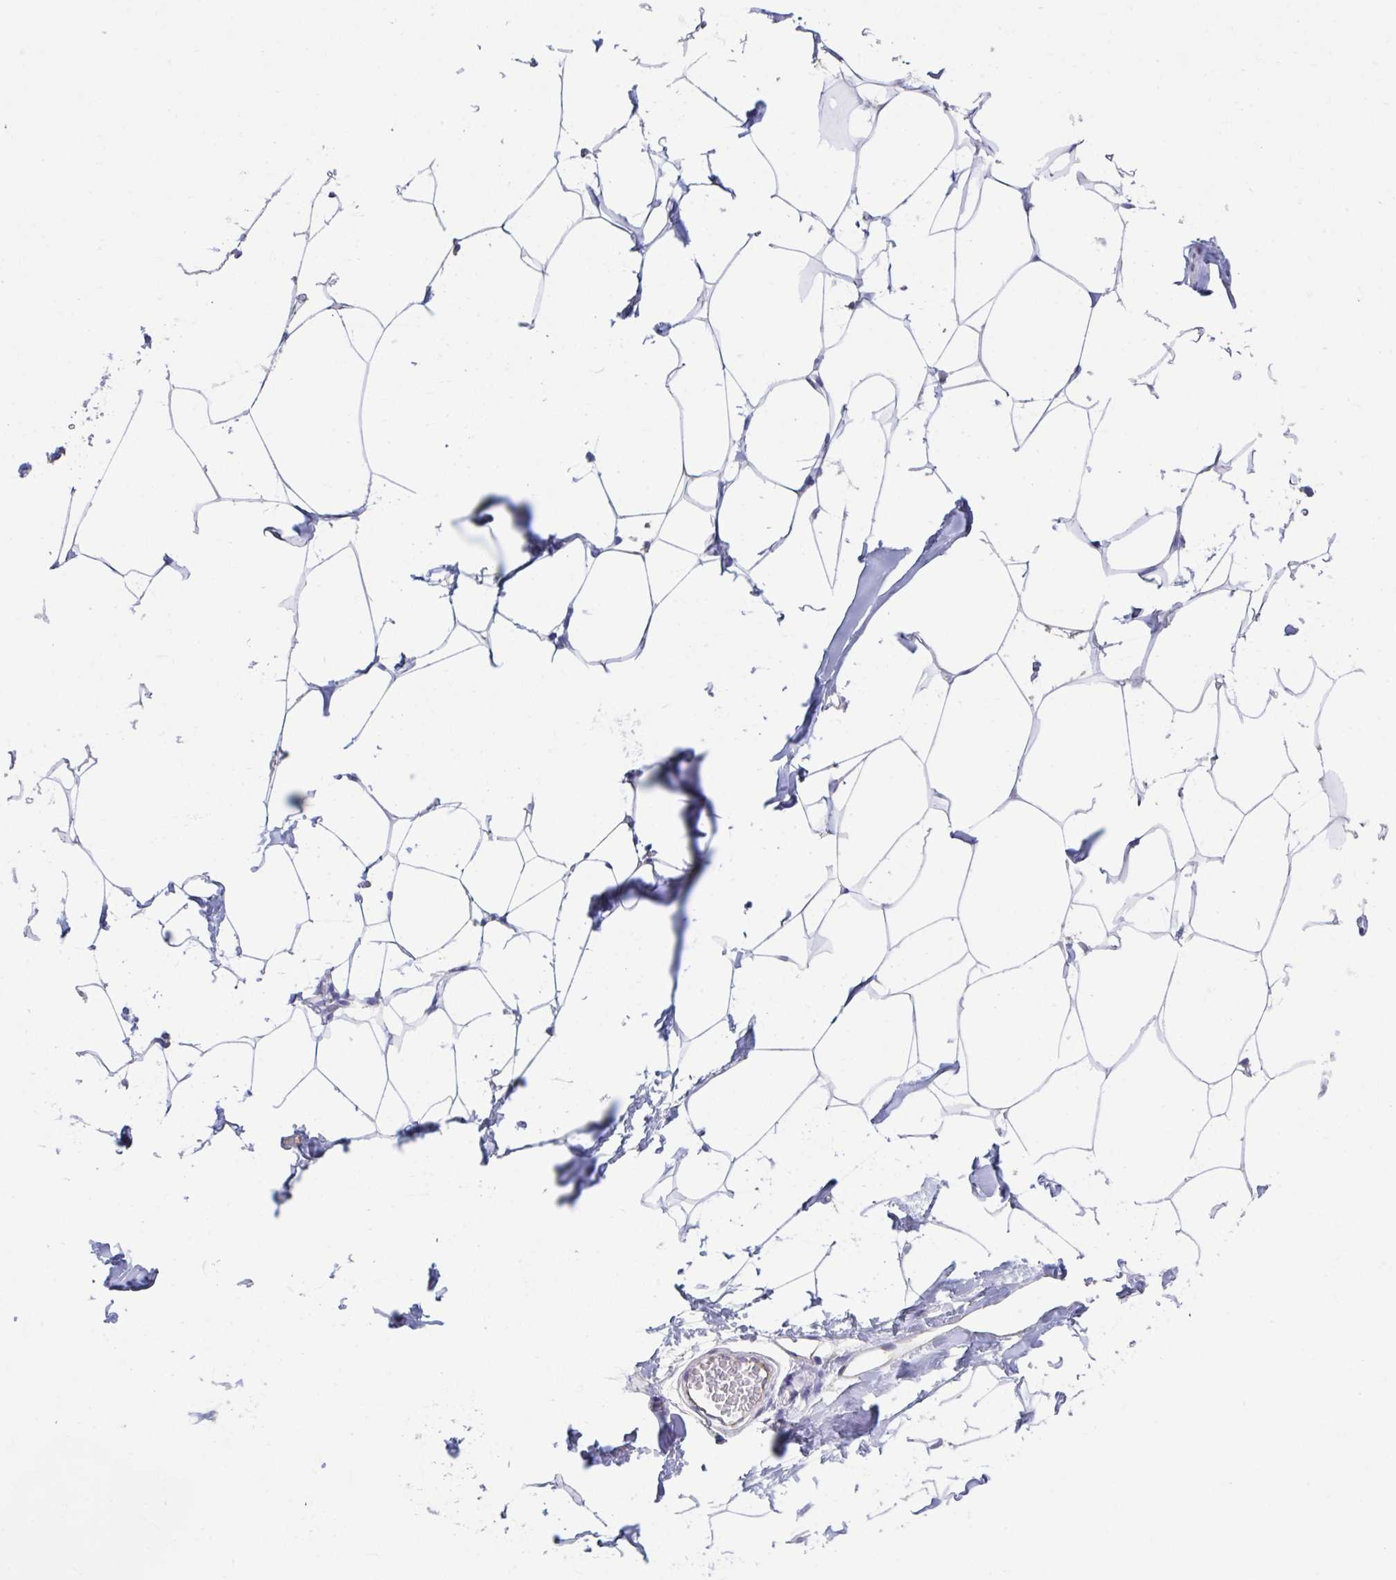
{"staining": {"intensity": "negative", "quantity": "none", "location": "none"}, "tissue": "breast", "cell_type": "Adipocytes", "image_type": "normal", "snomed": [{"axis": "morphology", "description": "Normal tissue, NOS"}, {"axis": "topography", "description": "Breast"}], "caption": "IHC of normal breast demonstrates no expression in adipocytes. Nuclei are stained in blue.", "gene": "GPR162", "patient": {"sex": "female", "age": 32}}